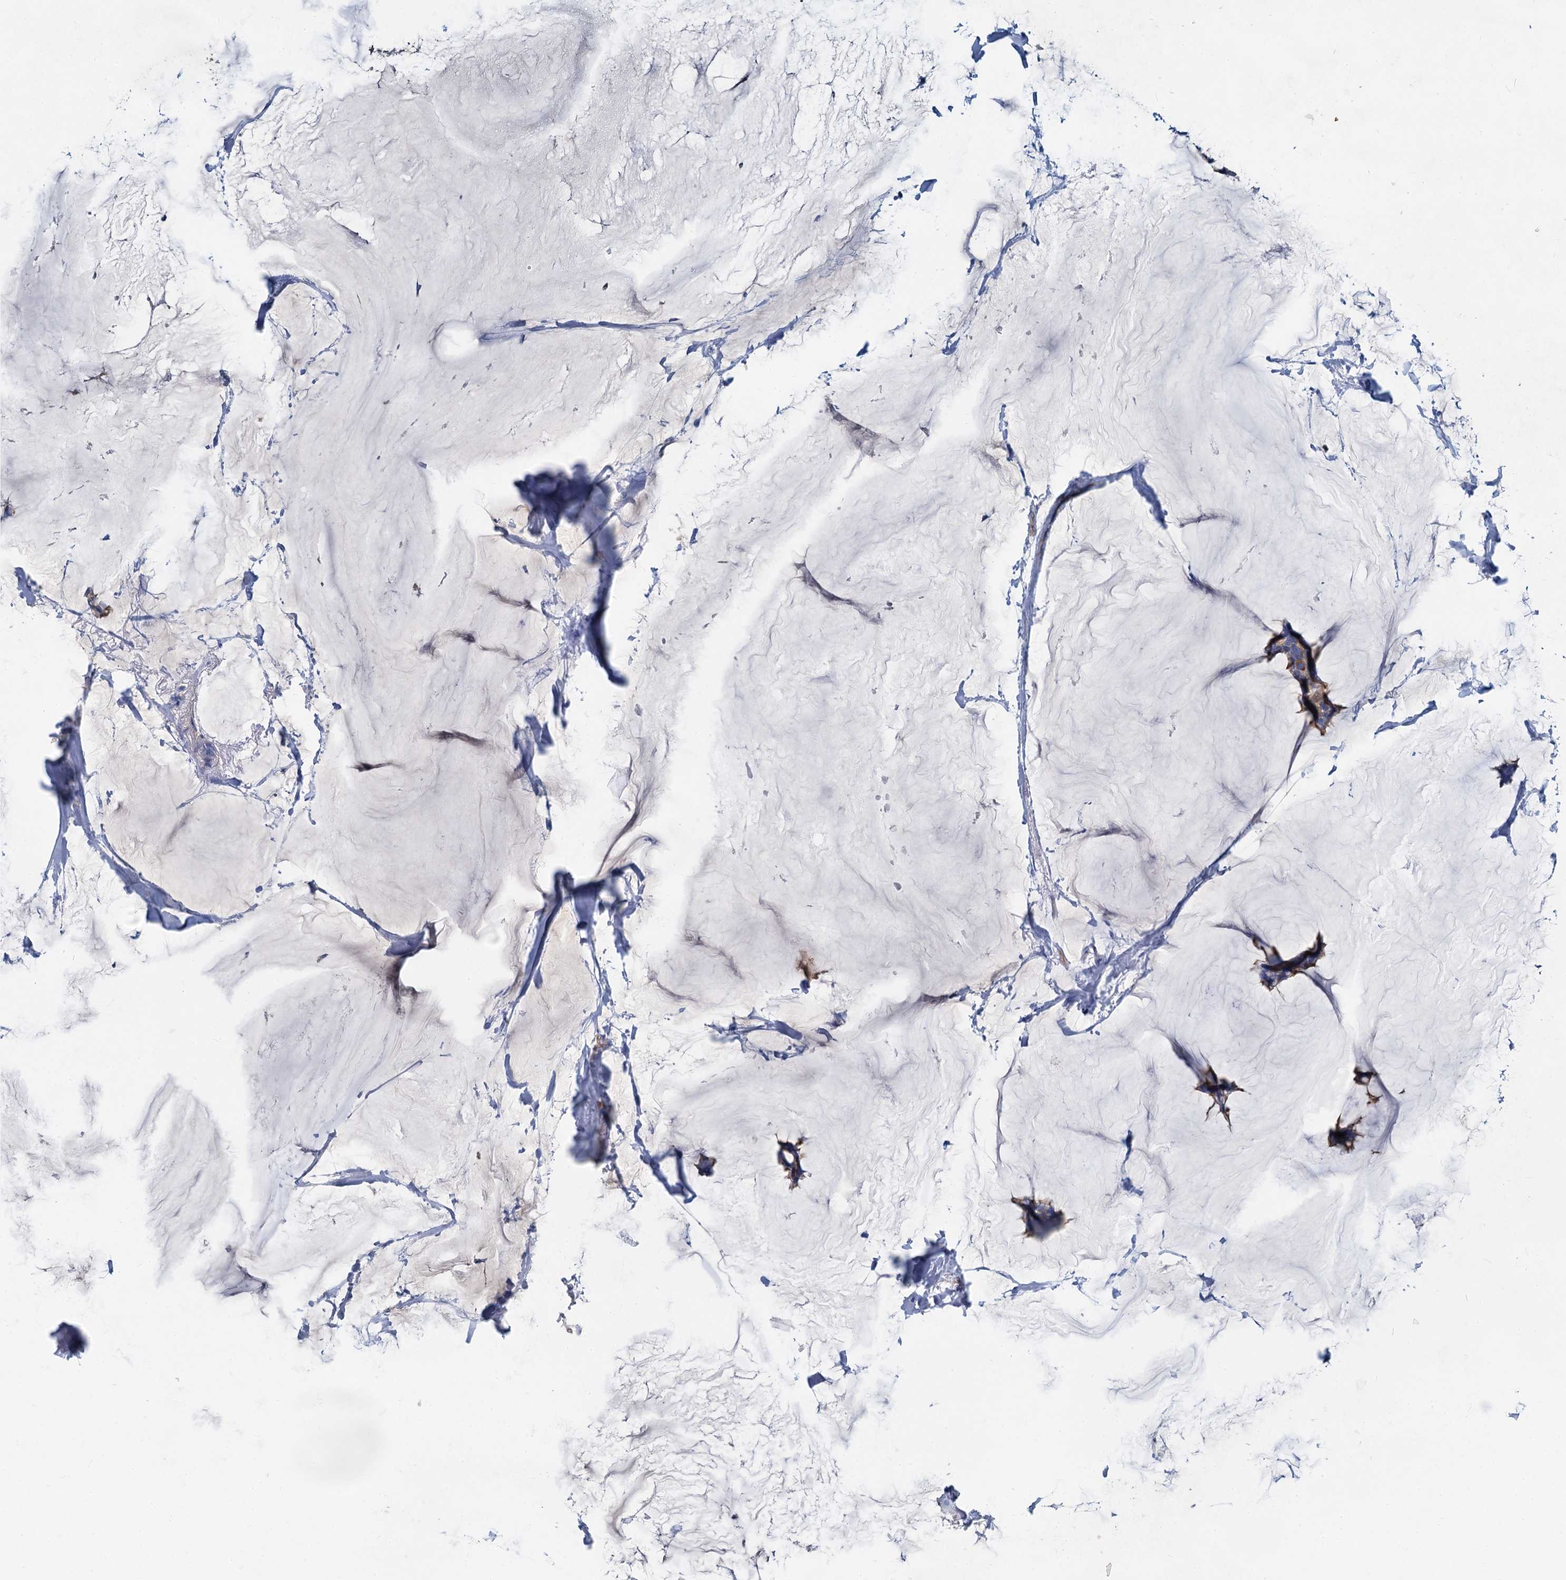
{"staining": {"intensity": "moderate", "quantity": "25%-75%", "location": "cytoplasmic/membranous"}, "tissue": "breast cancer", "cell_type": "Tumor cells", "image_type": "cancer", "snomed": [{"axis": "morphology", "description": "Duct carcinoma"}, {"axis": "topography", "description": "Breast"}], "caption": "This photomicrograph reveals infiltrating ductal carcinoma (breast) stained with immunohistochemistry (IHC) to label a protein in brown. The cytoplasmic/membranous of tumor cells show moderate positivity for the protein. Nuclei are counter-stained blue.", "gene": "QARS1", "patient": {"sex": "female", "age": 93}}